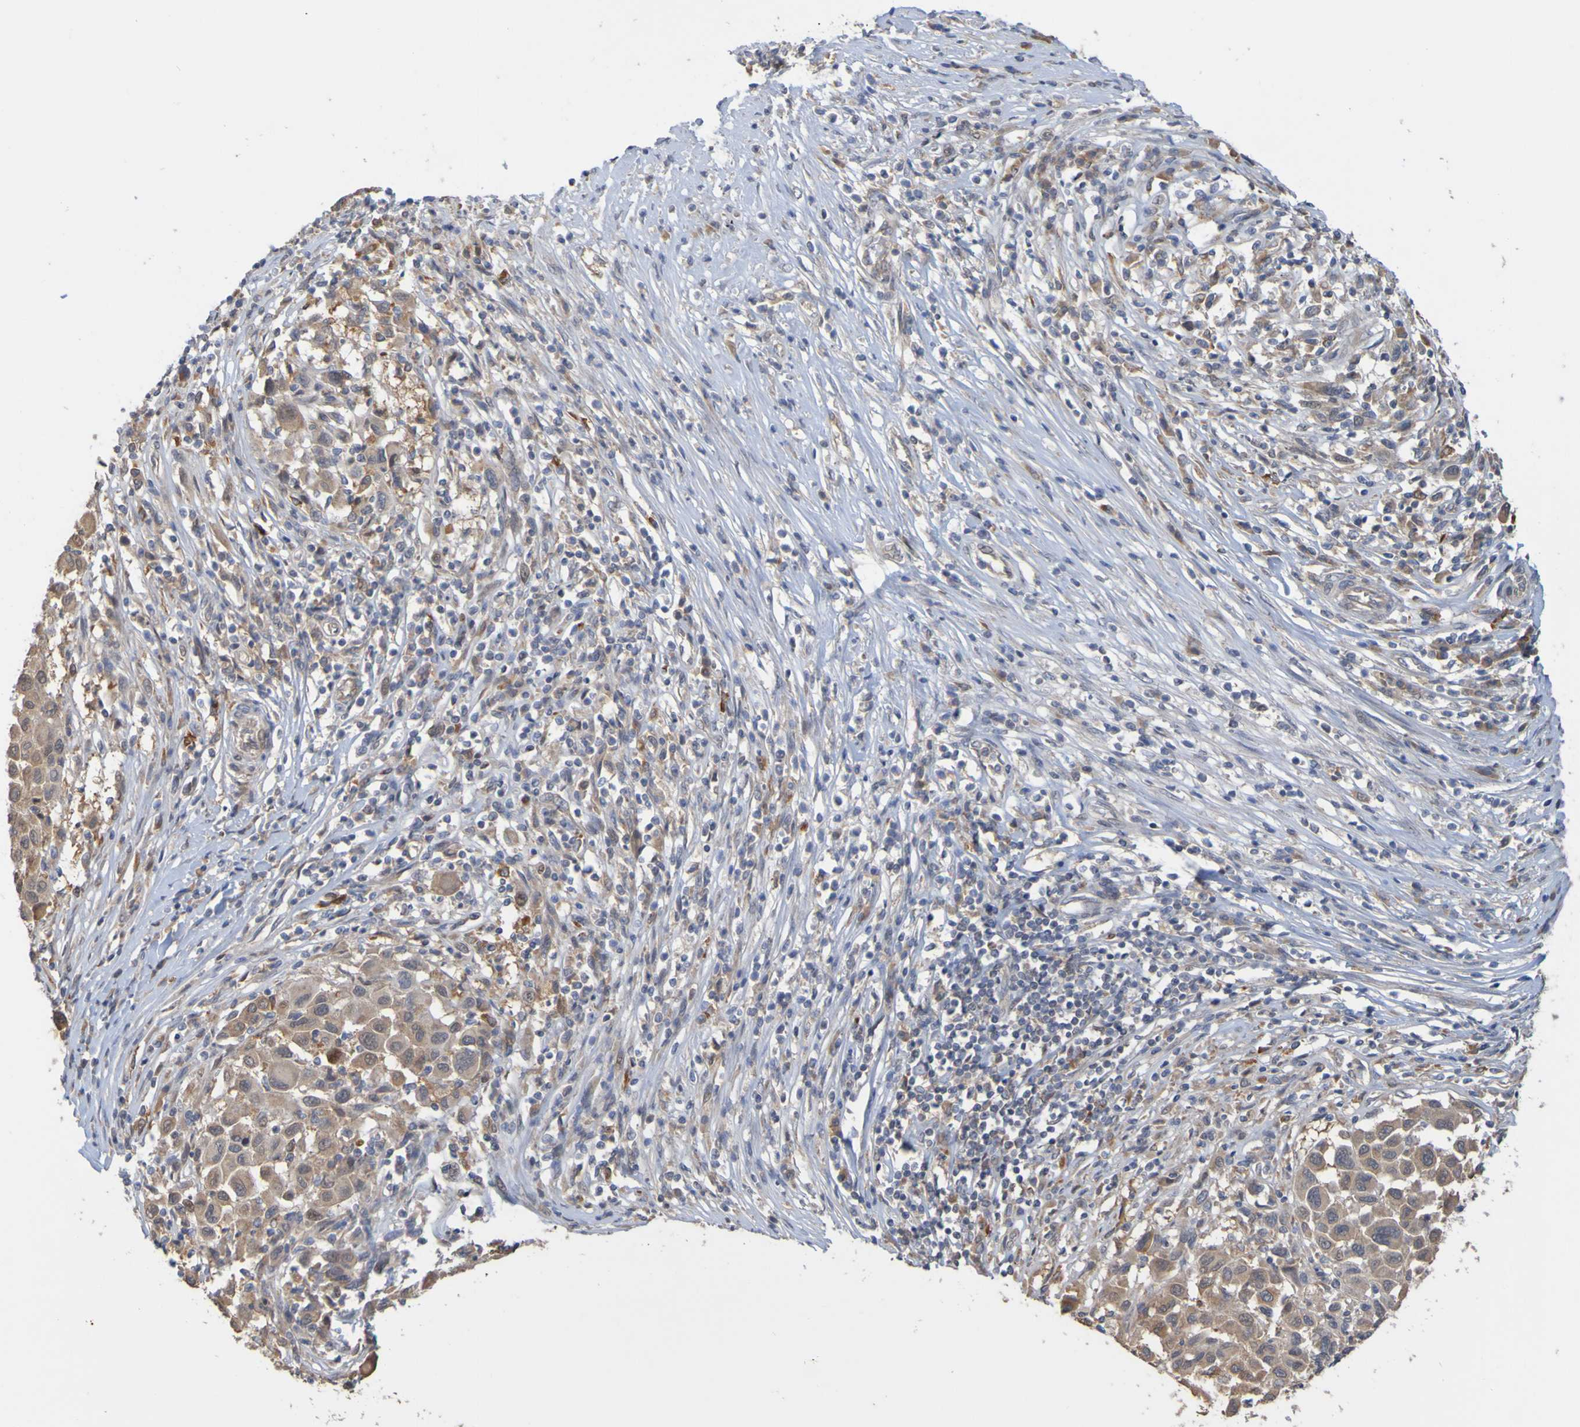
{"staining": {"intensity": "moderate", "quantity": ">75%", "location": "cytoplasmic/membranous"}, "tissue": "melanoma", "cell_type": "Tumor cells", "image_type": "cancer", "snomed": [{"axis": "morphology", "description": "Malignant melanoma, Metastatic site"}, {"axis": "topography", "description": "Lymph node"}], "caption": "Immunohistochemistry (IHC) histopathology image of neoplastic tissue: human melanoma stained using immunohistochemistry exhibits medium levels of moderate protein expression localized specifically in the cytoplasmic/membranous of tumor cells, appearing as a cytoplasmic/membranous brown color.", "gene": "NAV2", "patient": {"sex": "male", "age": 61}}